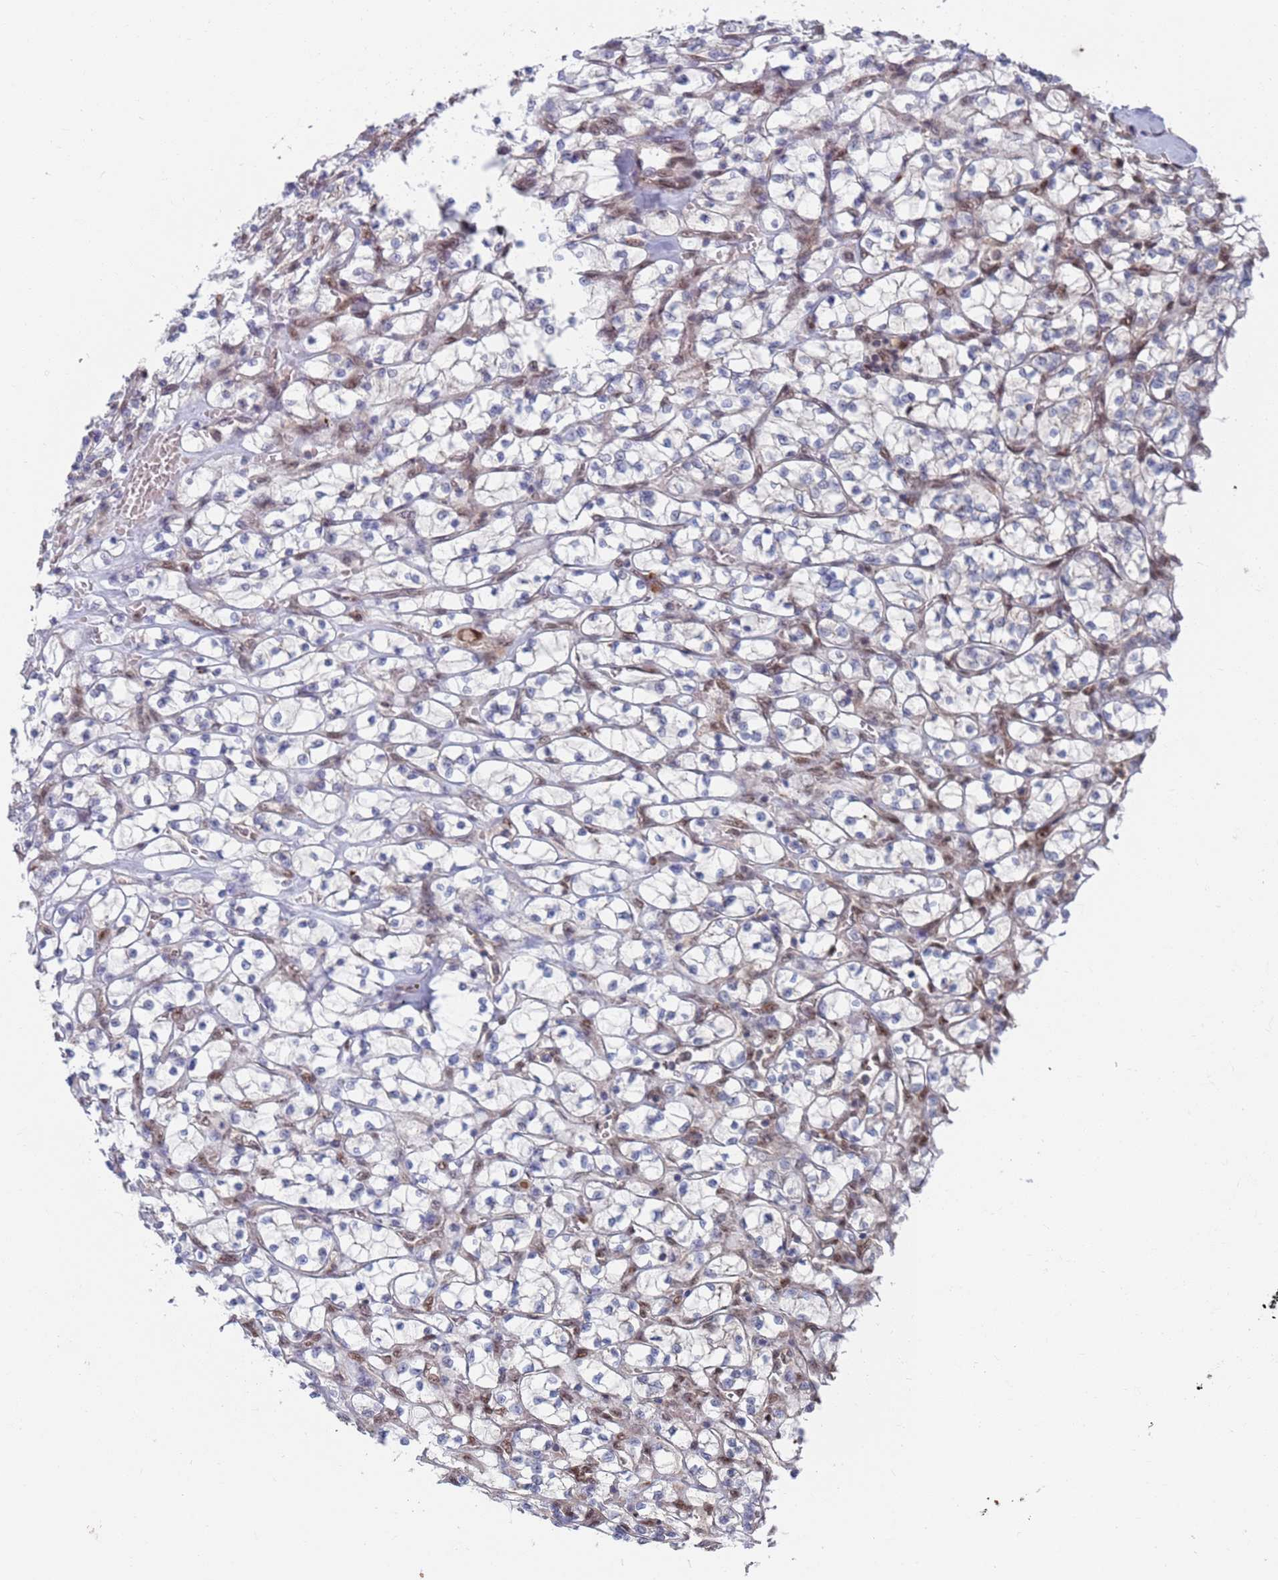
{"staining": {"intensity": "negative", "quantity": "none", "location": "none"}, "tissue": "renal cancer", "cell_type": "Tumor cells", "image_type": "cancer", "snomed": [{"axis": "morphology", "description": "Adenocarcinoma, NOS"}, {"axis": "topography", "description": "Kidney"}], "caption": "Immunohistochemical staining of renal cancer shows no significant positivity in tumor cells. (Stains: DAB (3,3'-diaminobenzidine) immunohistochemistry (IHC) with hematoxylin counter stain, Microscopy: brightfield microscopy at high magnification).", "gene": "RPP25", "patient": {"sex": "female", "age": 64}}